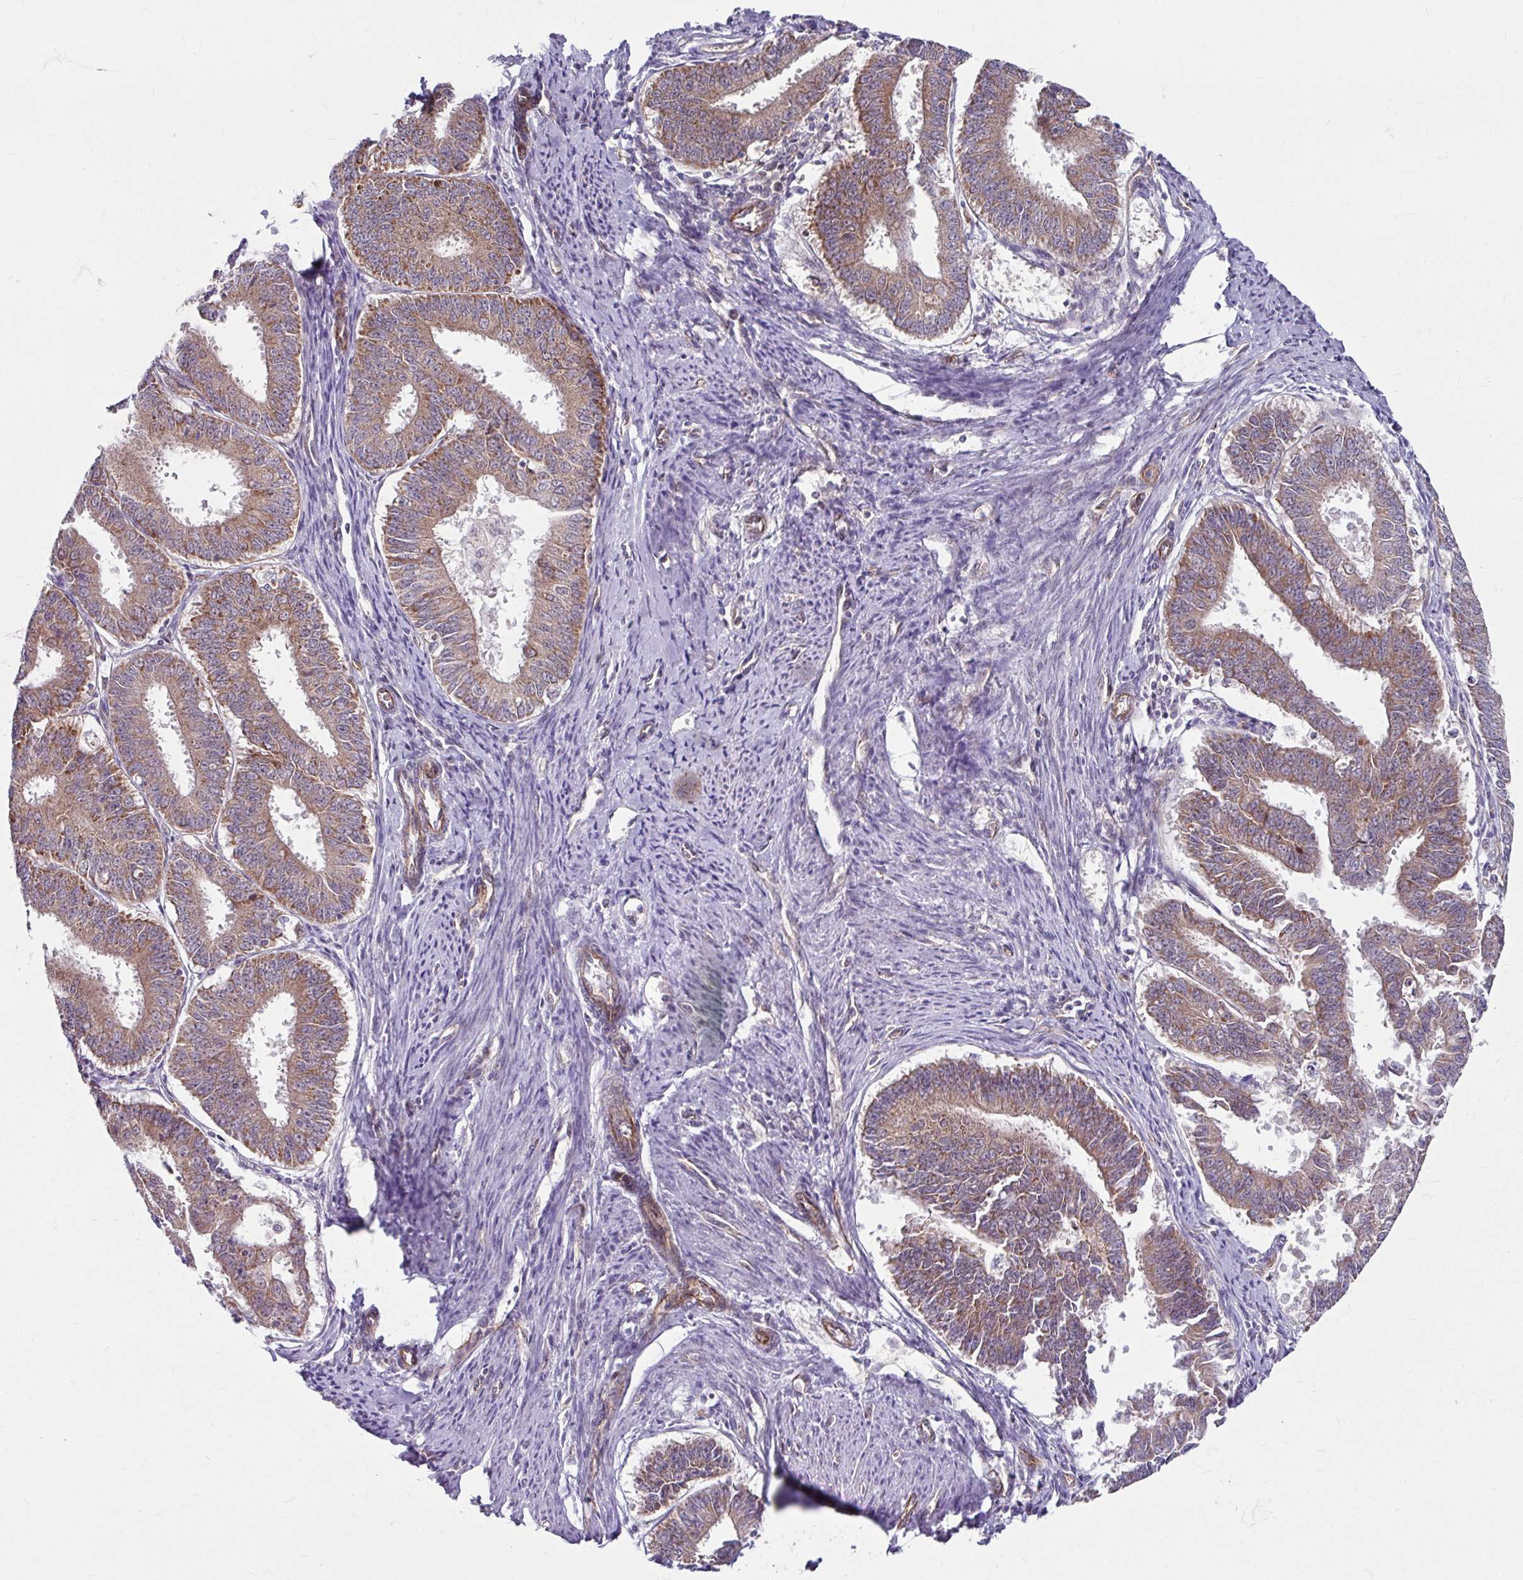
{"staining": {"intensity": "moderate", "quantity": ">75%", "location": "cytoplasmic/membranous"}, "tissue": "endometrial cancer", "cell_type": "Tumor cells", "image_type": "cancer", "snomed": [{"axis": "morphology", "description": "Adenocarcinoma, NOS"}, {"axis": "topography", "description": "Endometrium"}], "caption": "A photomicrograph showing moderate cytoplasmic/membranous positivity in about >75% of tumor cells in endometrial adenocarcinoma, as visualized by brown immunohistochemical staining.", "gene": "DAAM2", "patient": {"sex": "female", "age": 73}}